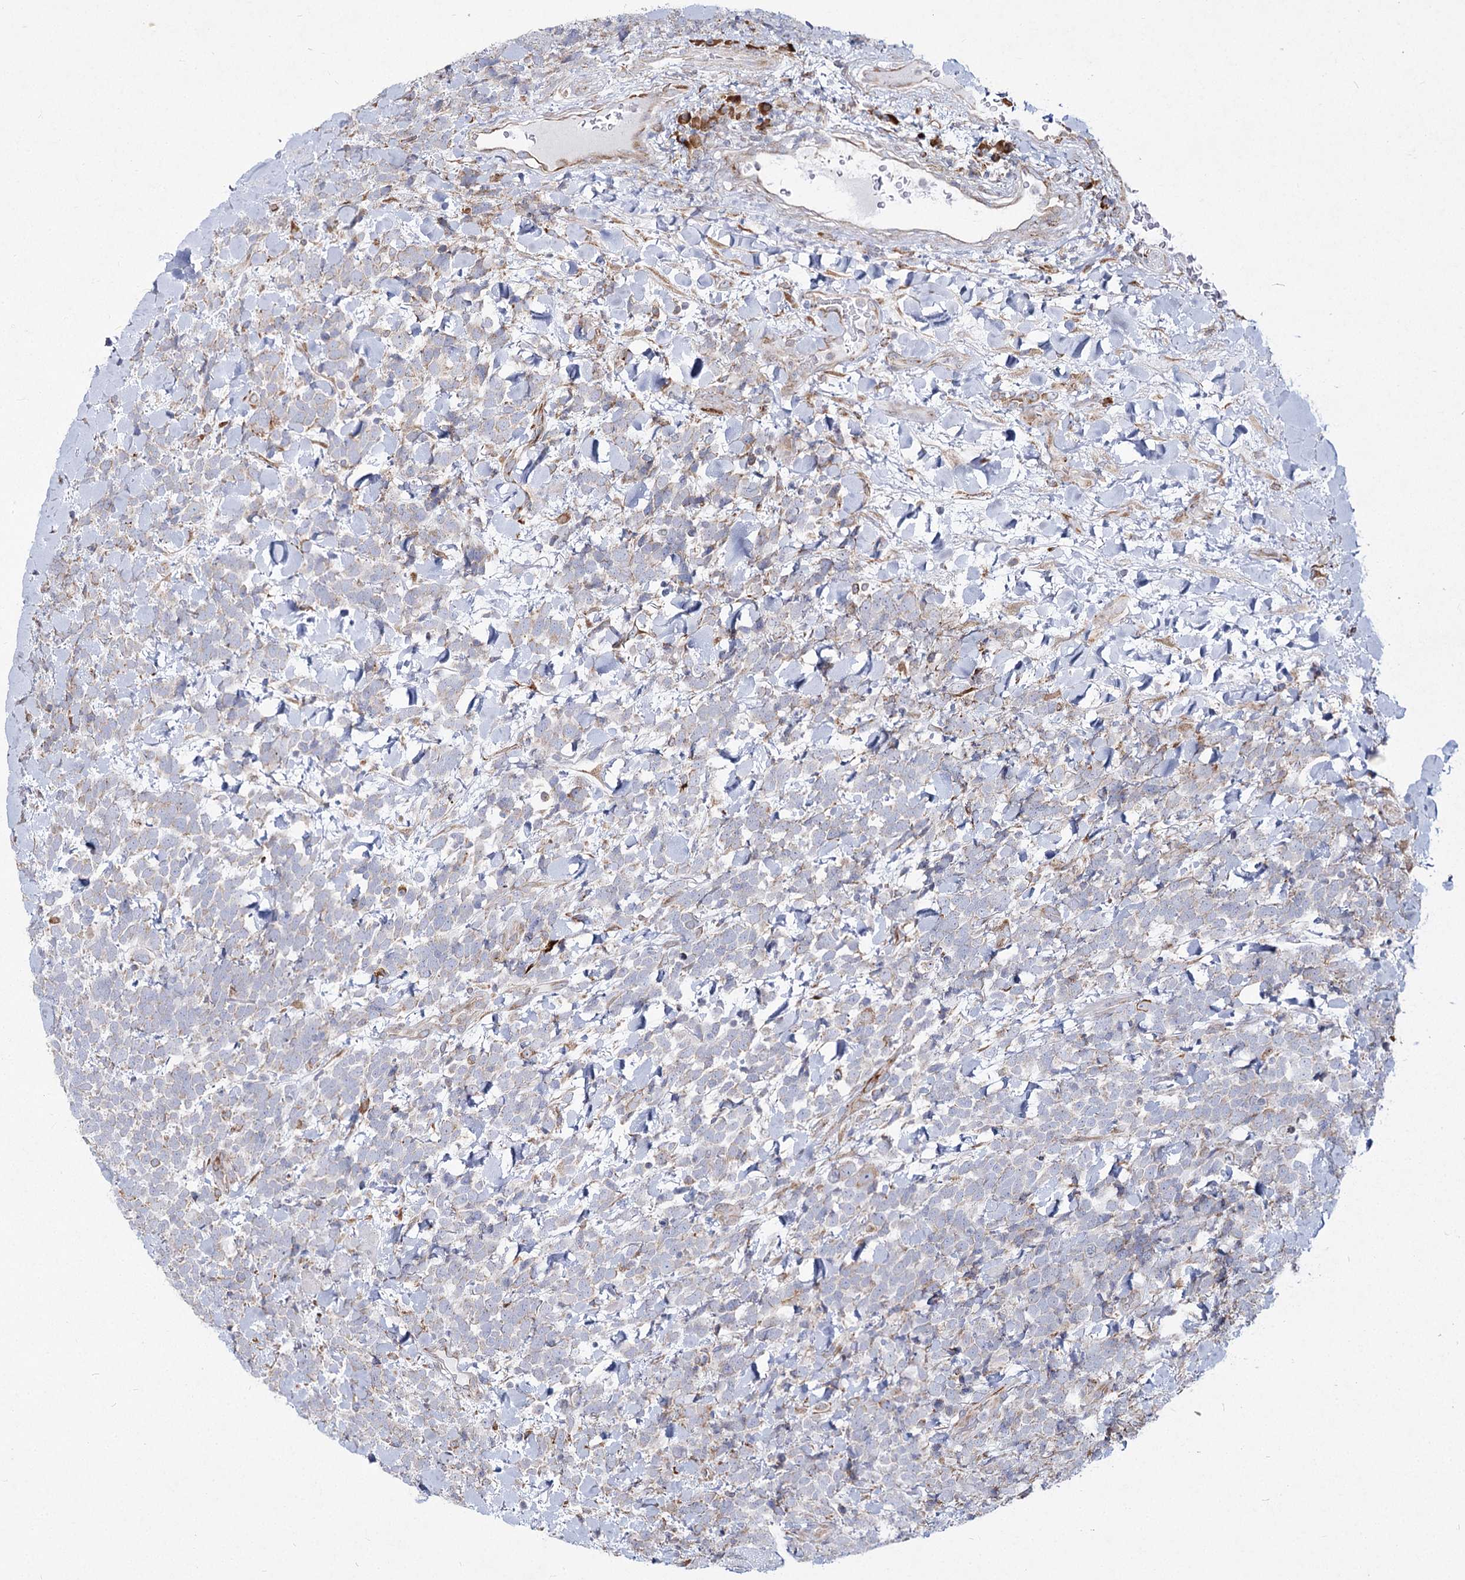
{"staining": {"intensity": "negative", "quantity": "none", "location": "none"}, "tissue": "urothelial cancer", "cell_type": "Tumor cells", "image_type": "cancer", "snomed": [{"axis": "morphology", "description": "Urothelial carcinoma, High grade"}, {"axis": "topography", "description": "Urinary bladder"}], "caption": "Immunohistochemical staining of human urothelial carcinoma (high-grade) demonstrates no significant expression in tumor cells.", "gene": "NHLRC2", "patient": {"sex": "female", "age": 82}}